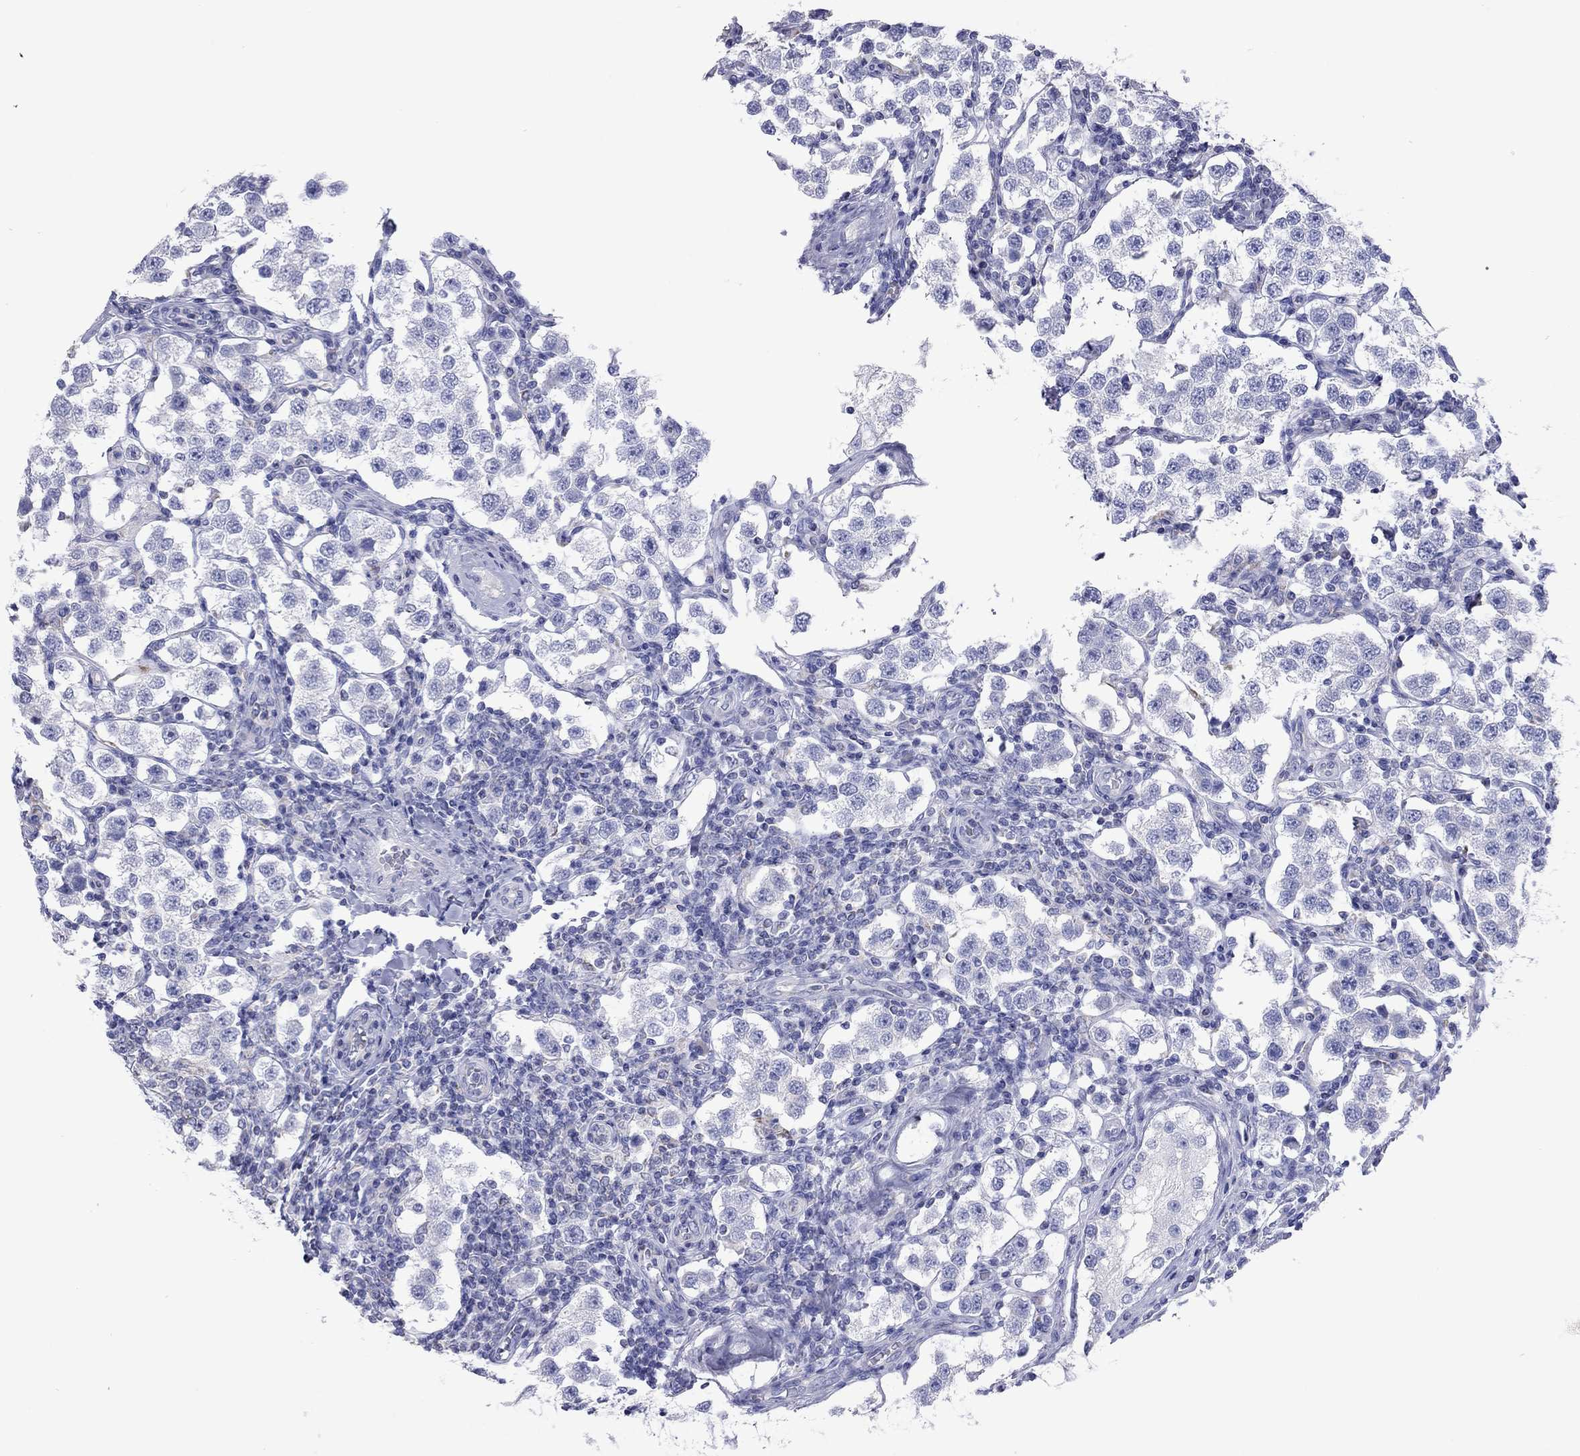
{"staining": {"intensity": "negative", "quantity": "none", "location": "none"}, "tissue": "testis cancer", "cell_type": "Tumor cells", "image_type": "cancer", "snomed": [{"axis": "morphology", "description": "Seminoma, NOS"}, {"axis": "topography", "description": "Testis"}], "caption": "There is no significant positivity in tumor cells of testis seminoma.", "gene": "VSIG10", "patient": {"sex": "male", "age": 37}}